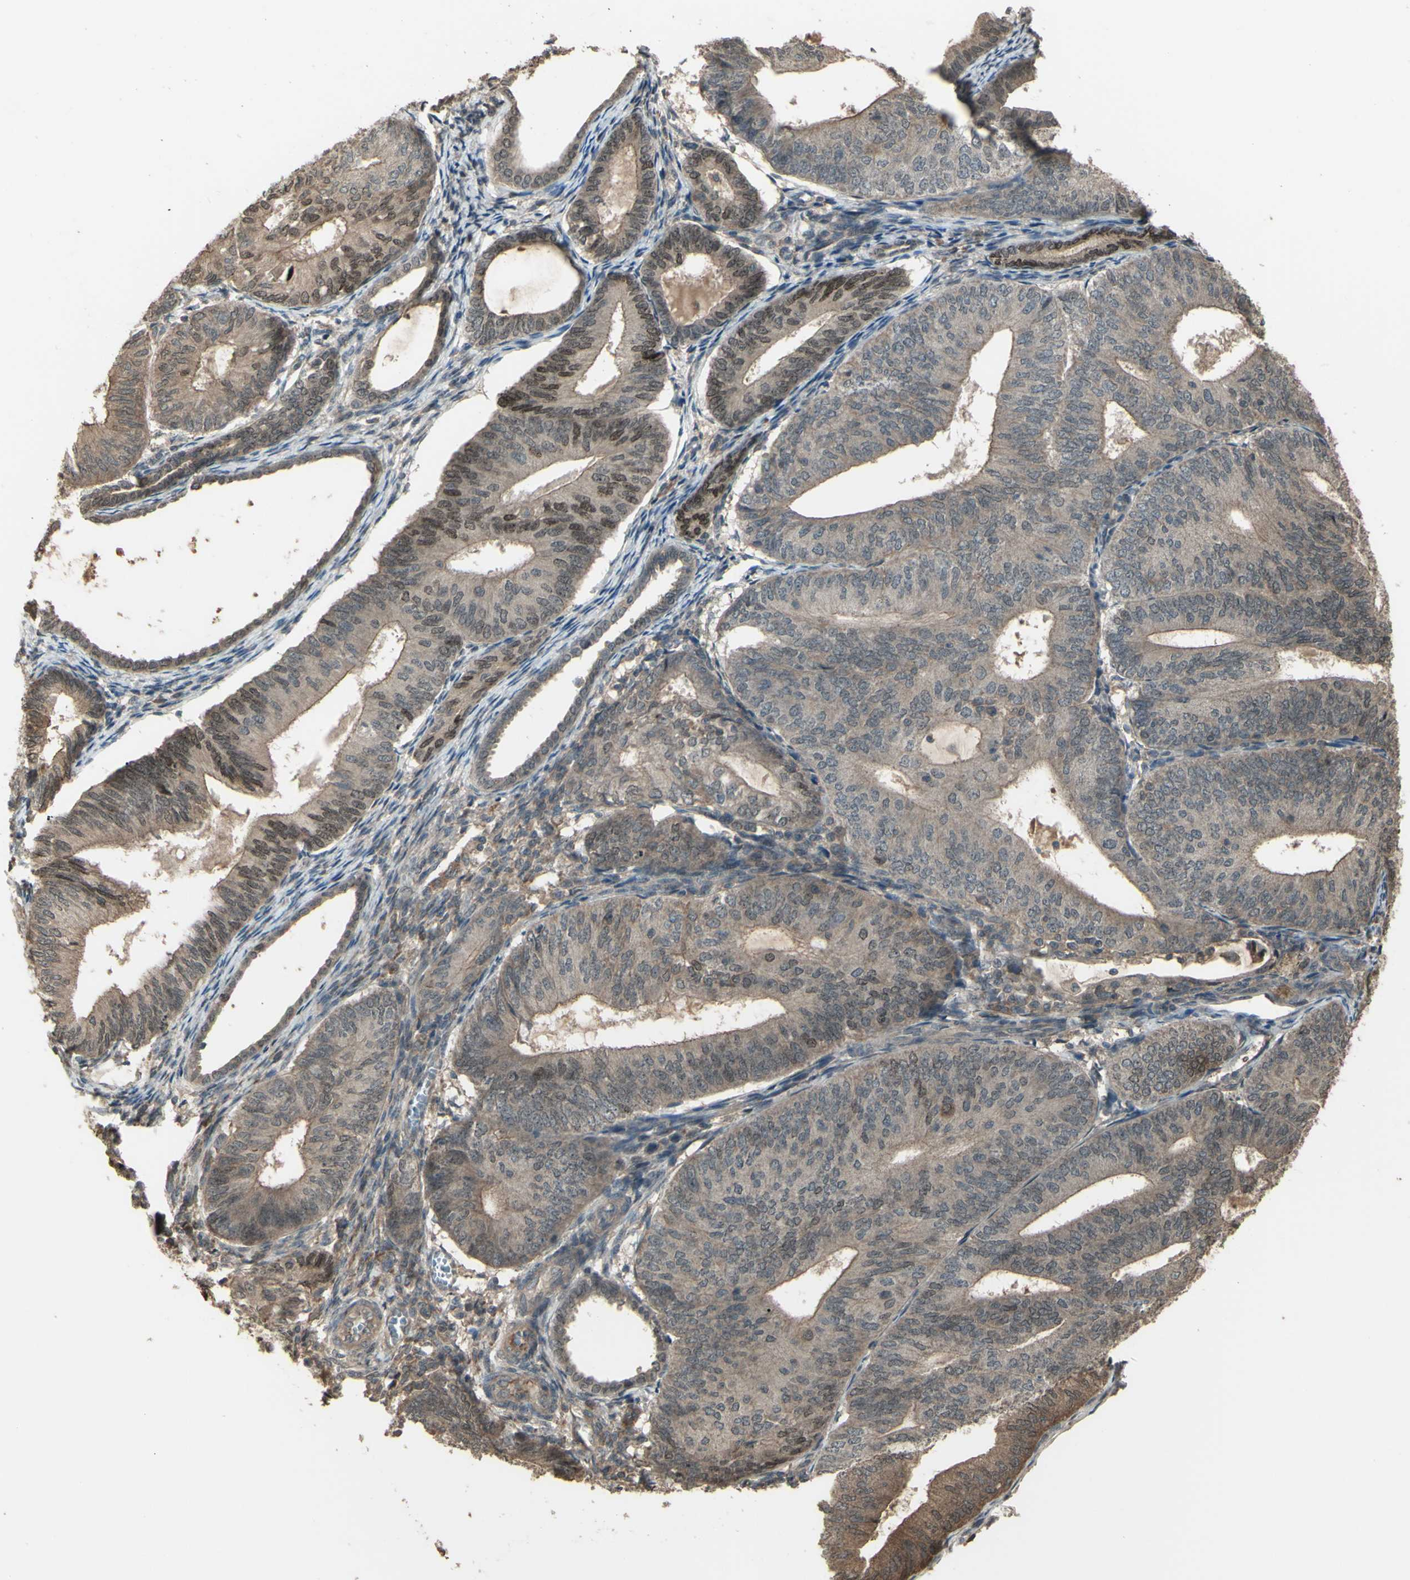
{"staining": {"intensity": "weak", "quantity": ">75%", "location": "cytoplasmic/membranous"}, "tissue": "endometrial cancer", "cell_type": "Tumor cells", "image_type": "cancer", "snomed": [{"axis": "morphology", "description": "Adenocarcinoma, NOS"}, {"axis": "topography", "description": "Endometrium"}], "caption": "A brown stain shows weak cytoplasmic/membranous staining of a protein in endometrial cancer tumor cells.", "gene": "GNAS", "patient": {"sex": "female", "age": 81}}